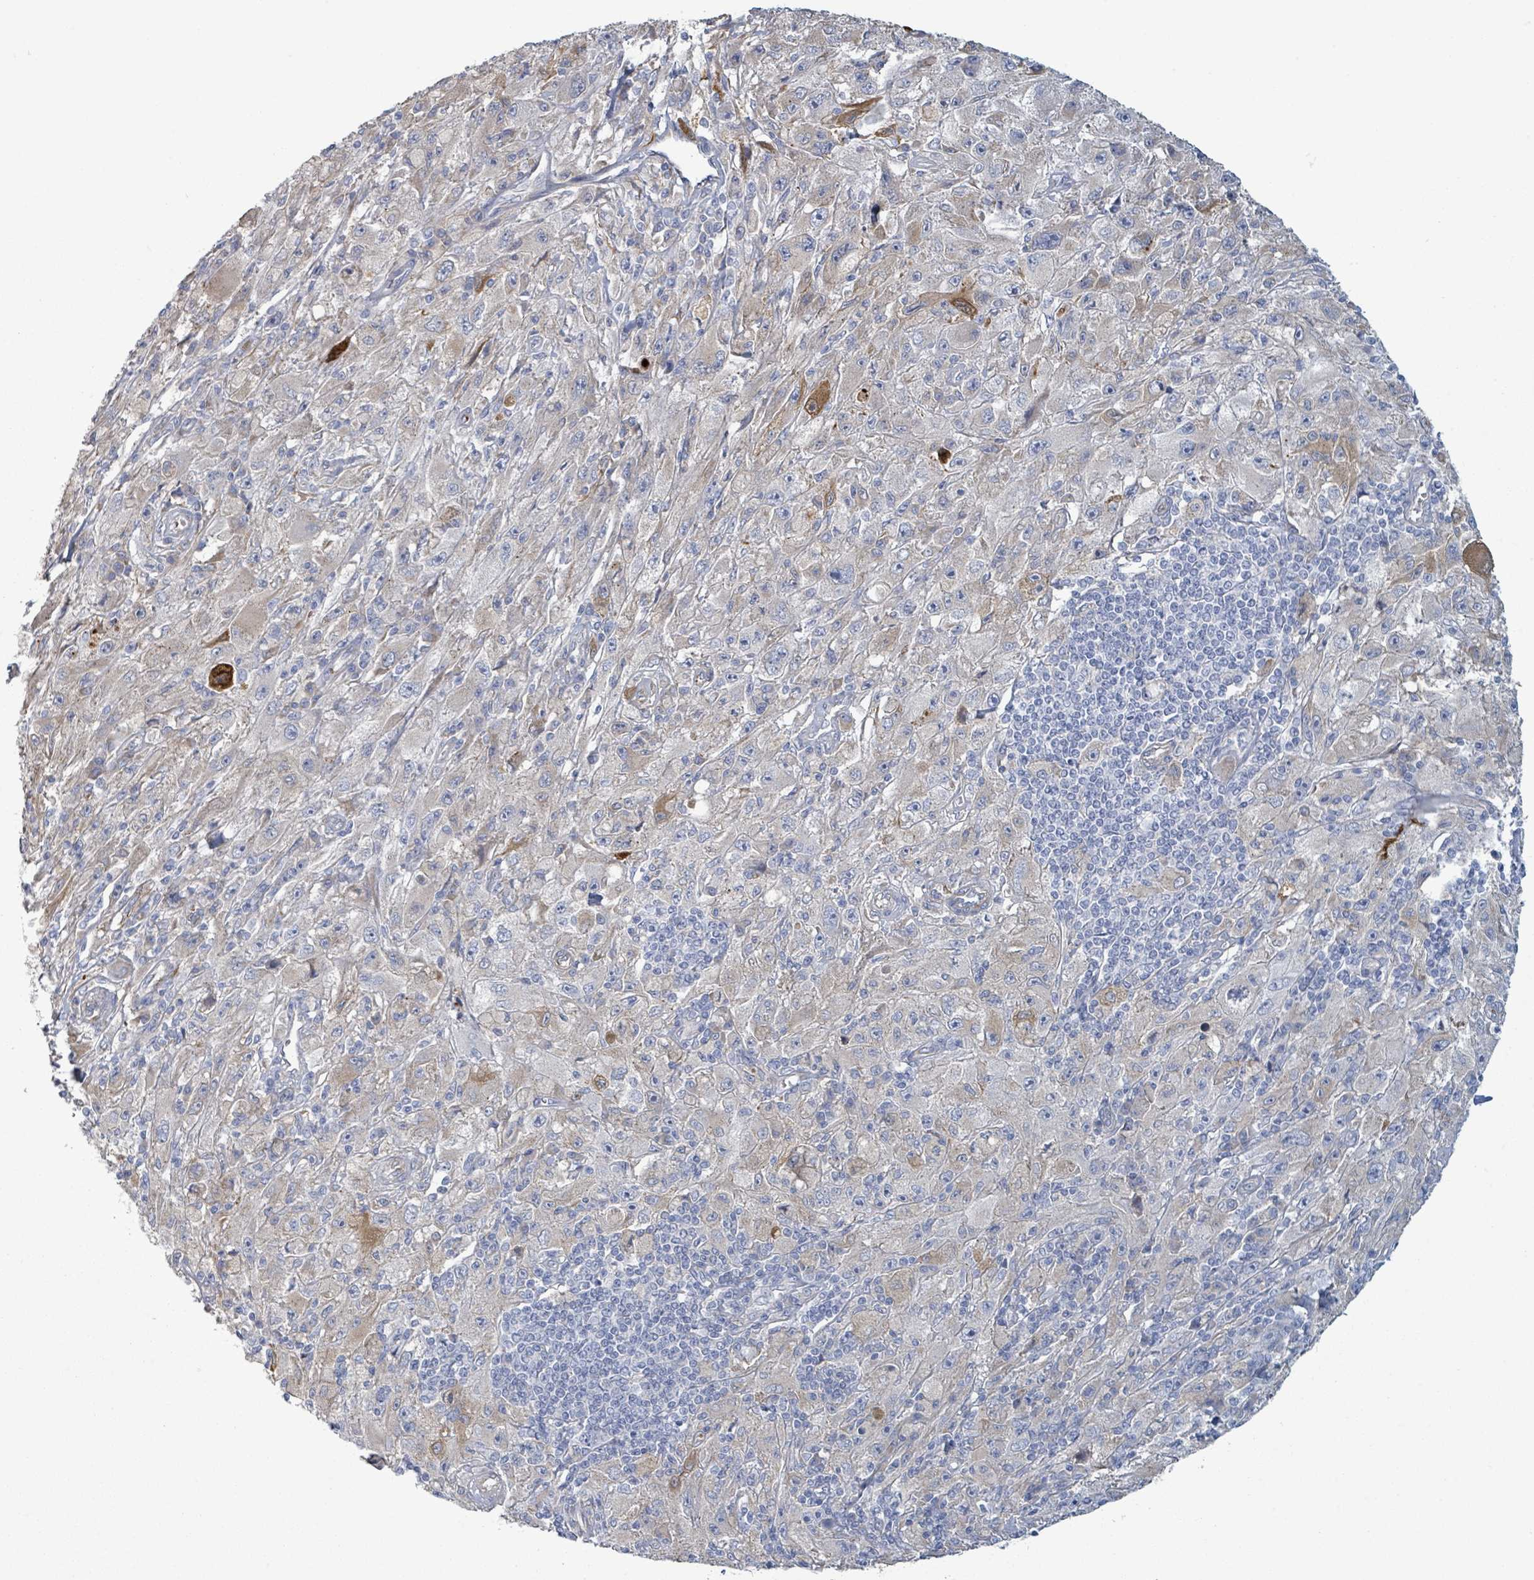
{"staining": {"intensity": "negative", "quantity": "none", "location": "none"}, "tissue": "melanoma", "cell_type": "Tumor cells", "image_type": "cancer", "snomed": [{"axis": "morphology", "description": "Malignant melanoma, Metastatic site"}, {"axis": "topography", "description": "Skin"}], "caption": "DAB immunohistochemical staining of human melanoma demonstrates no significant positivity in tumor cells. (DAB immunohistochemistry (IHC), high magnification).", "gene": "COL13A1", "patient": {"sex": "male", "age": 53}}